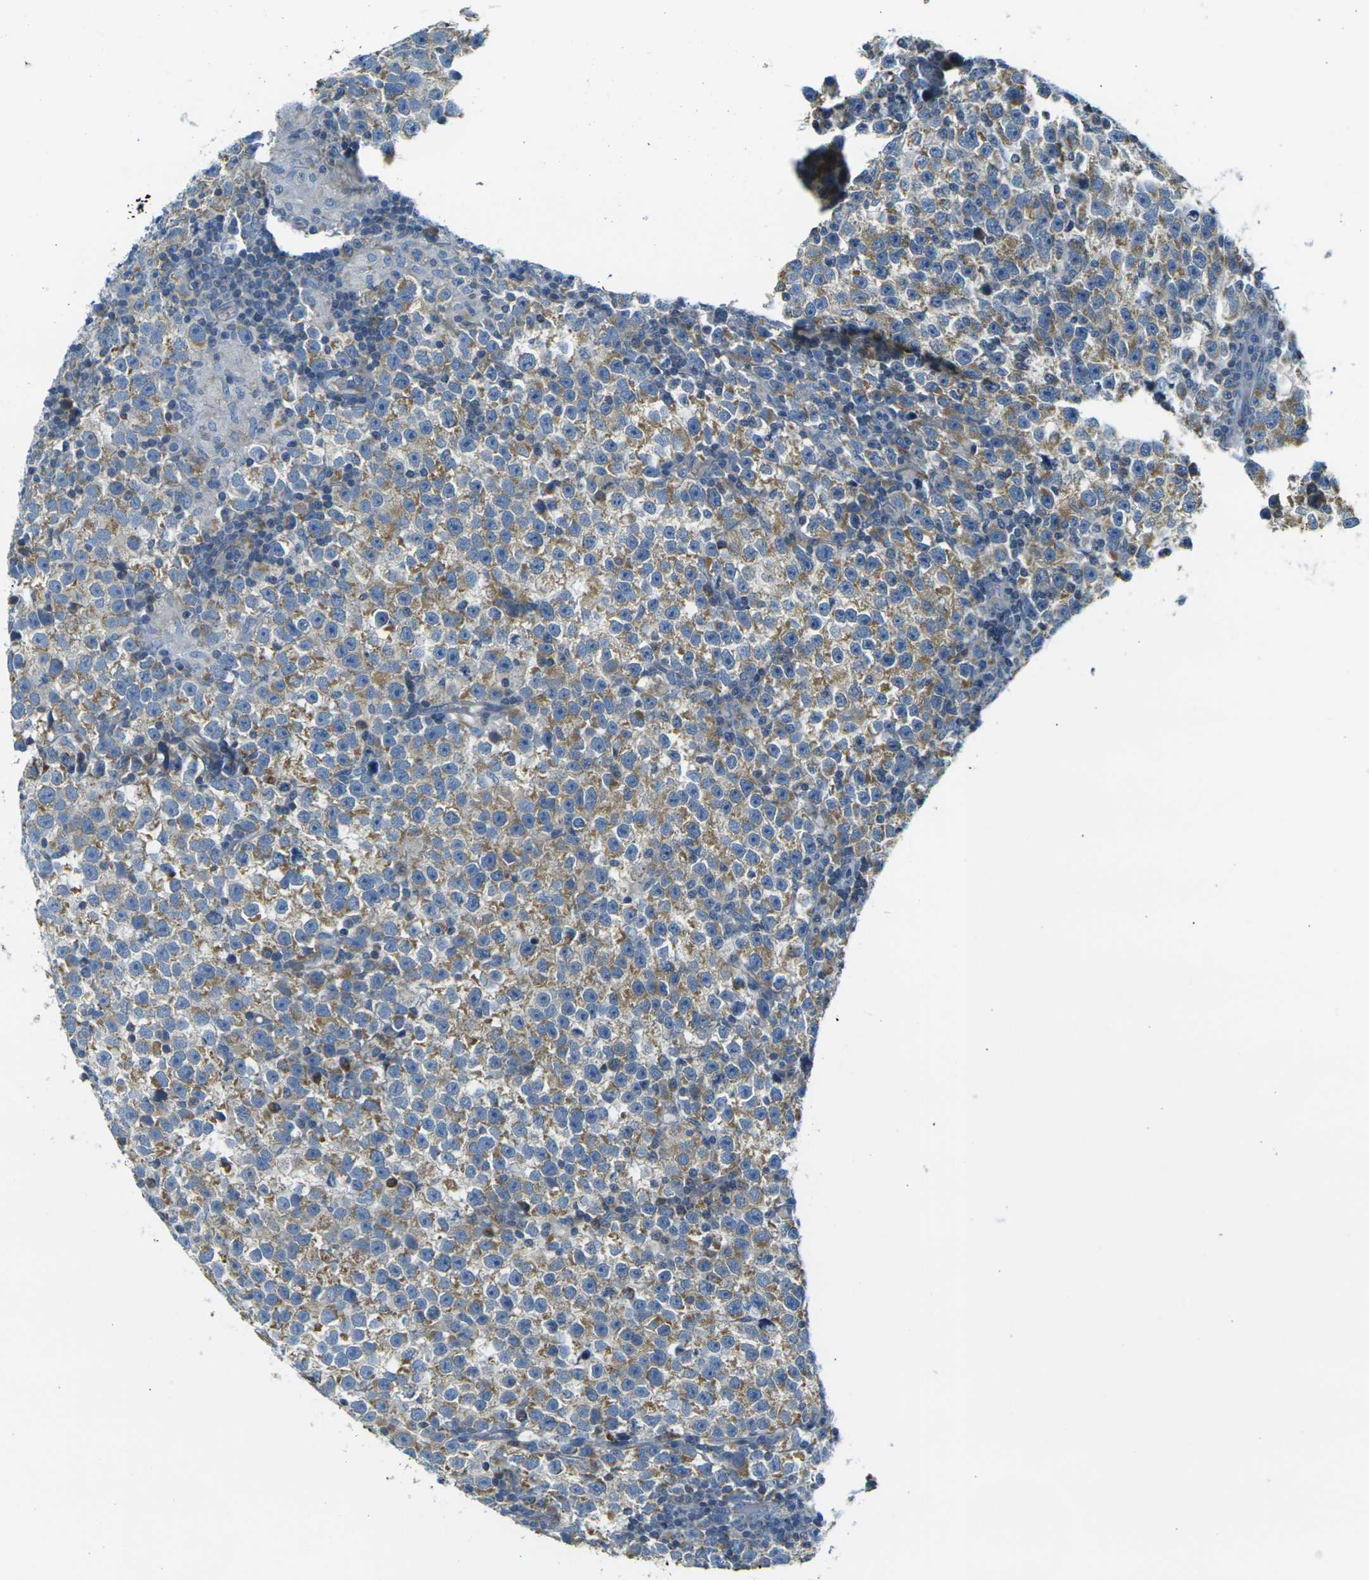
{"staining": {"intensity": "moderate", "quantity": ">75%", "location": "cytoplasmic/membranous"}, "tissue": "testis cancer", "cell_type": "Tumor cells", "image_type": "cancer", "snomed": [{"axis": "morphology", "description": "Seminoma, NOS"}, {"axis": "topography", "description": "Testis"}], "caption": "Human testis seminoma stained with a brown dye shows moderate cytoplasmic/membranous positive positivity in about >75% of tumor cells.", "gene": "PARD6B", "patient": {"sex": "male", "age": 43}}